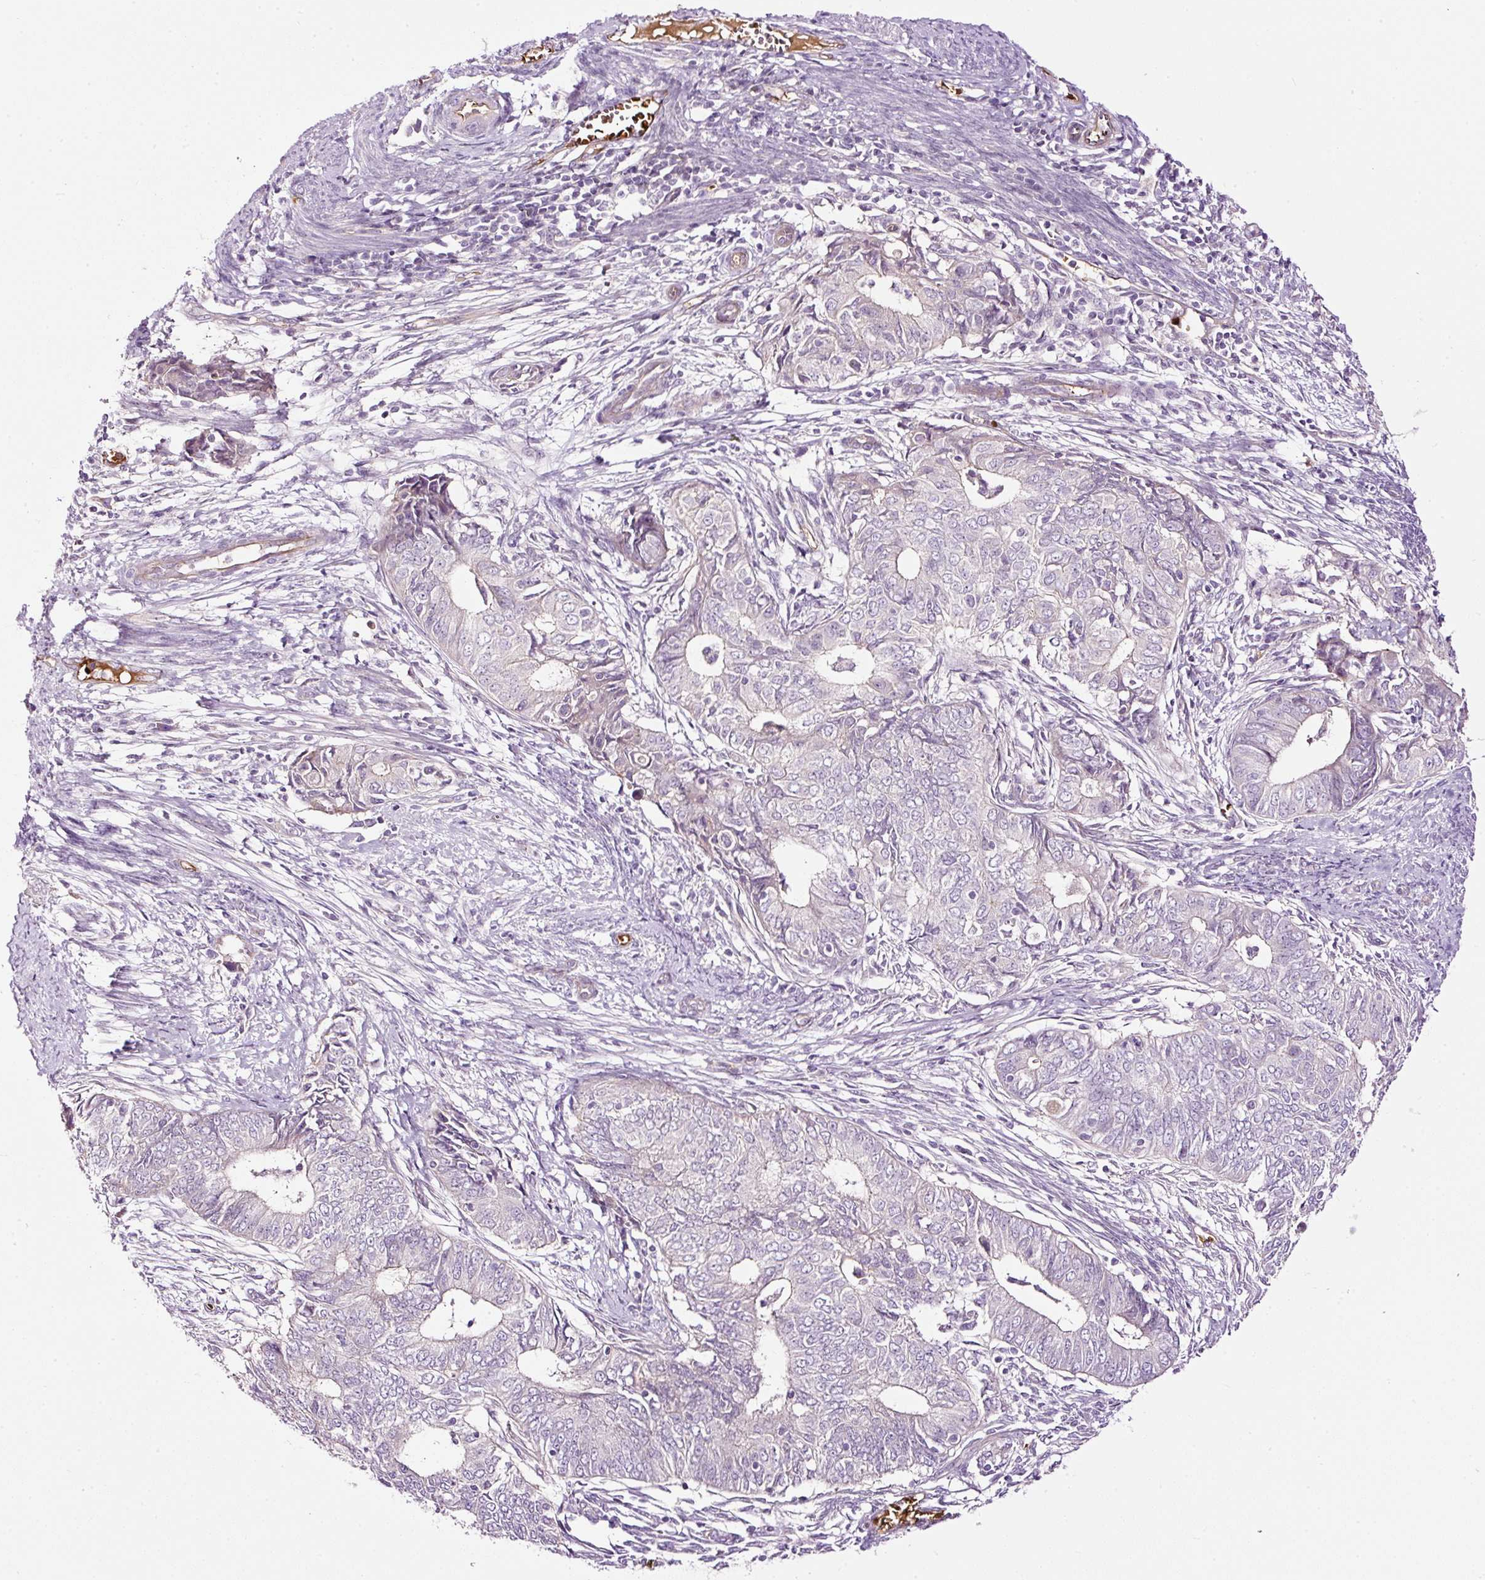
{"staining": {"intensity": "negative", "quantity": "none", "location": "none"}, "tissue": "endometrial cancer", "cell_type": "Tumor cells", "image_type": "cancer", "snomed": [{"axis": "morphology", "description": "Adenocarcinoma, NOS"}, {"axis": "topography", "description": "Endometrium"}], "caption": "High magnification brightfield microscopy of endometrial cancer (adenocarcinoma) stained with DAB (3,3'-diaminobenzidine) (brown) and counterstained with hematoxylin (blue): tumor cells show no significant expression. (DAB IHC visualized using brightfield microscopy, high magnification).", "gene": "USHBP1", "patient": {"sex": "female", "age": 62}}